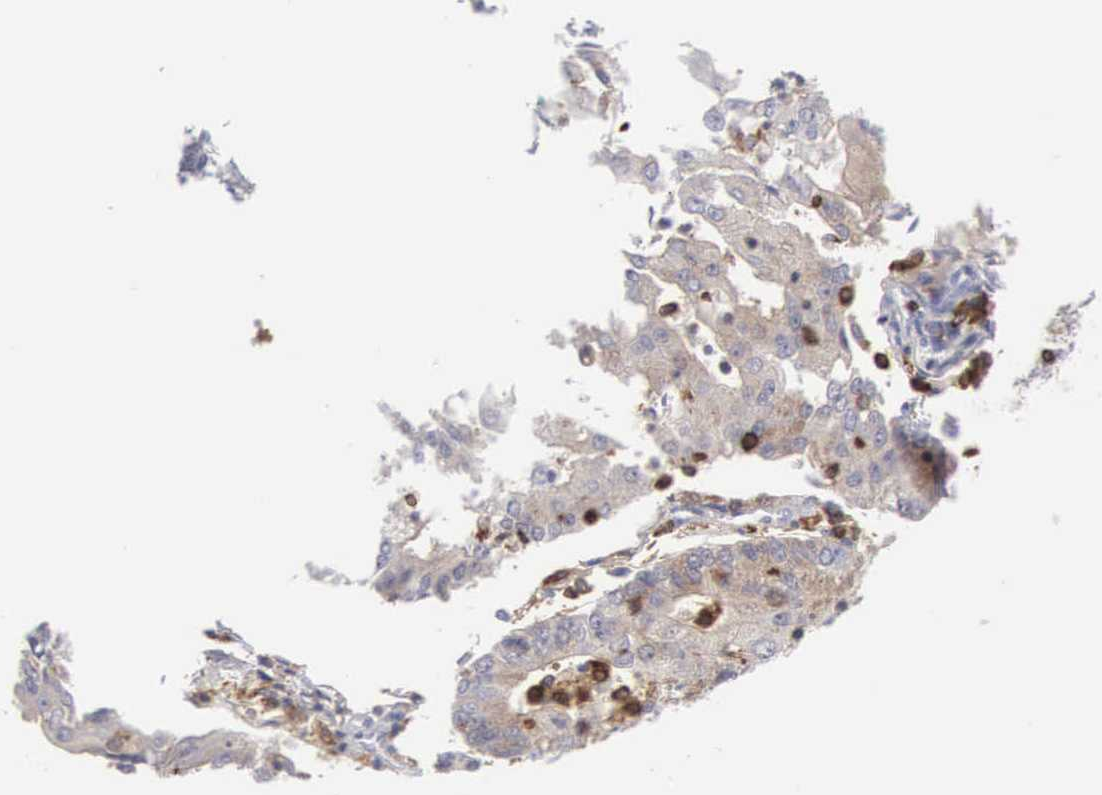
{"staining": {"intensity": "weak", "quantity": ">75%", "location": "cytoplasmic/membranous"}, "tissue": "endometrial cancer", "cell_type": "Tumor cells", "image_type": "cancer", "snomed": [{"axis": "morphology", "description": "Adenocarcinoma, NOS"}, {"axis": "topography", "description": "Endometrium"}], "caption": "This micrograph displays IHC staining of human endometrial adenocarcinoma, with low weak cytoplasmic/membranous positivity in about >75% of tumor cells.", "gene": "SH3BP1", "patient": {"sex": "female", "age": 56}}